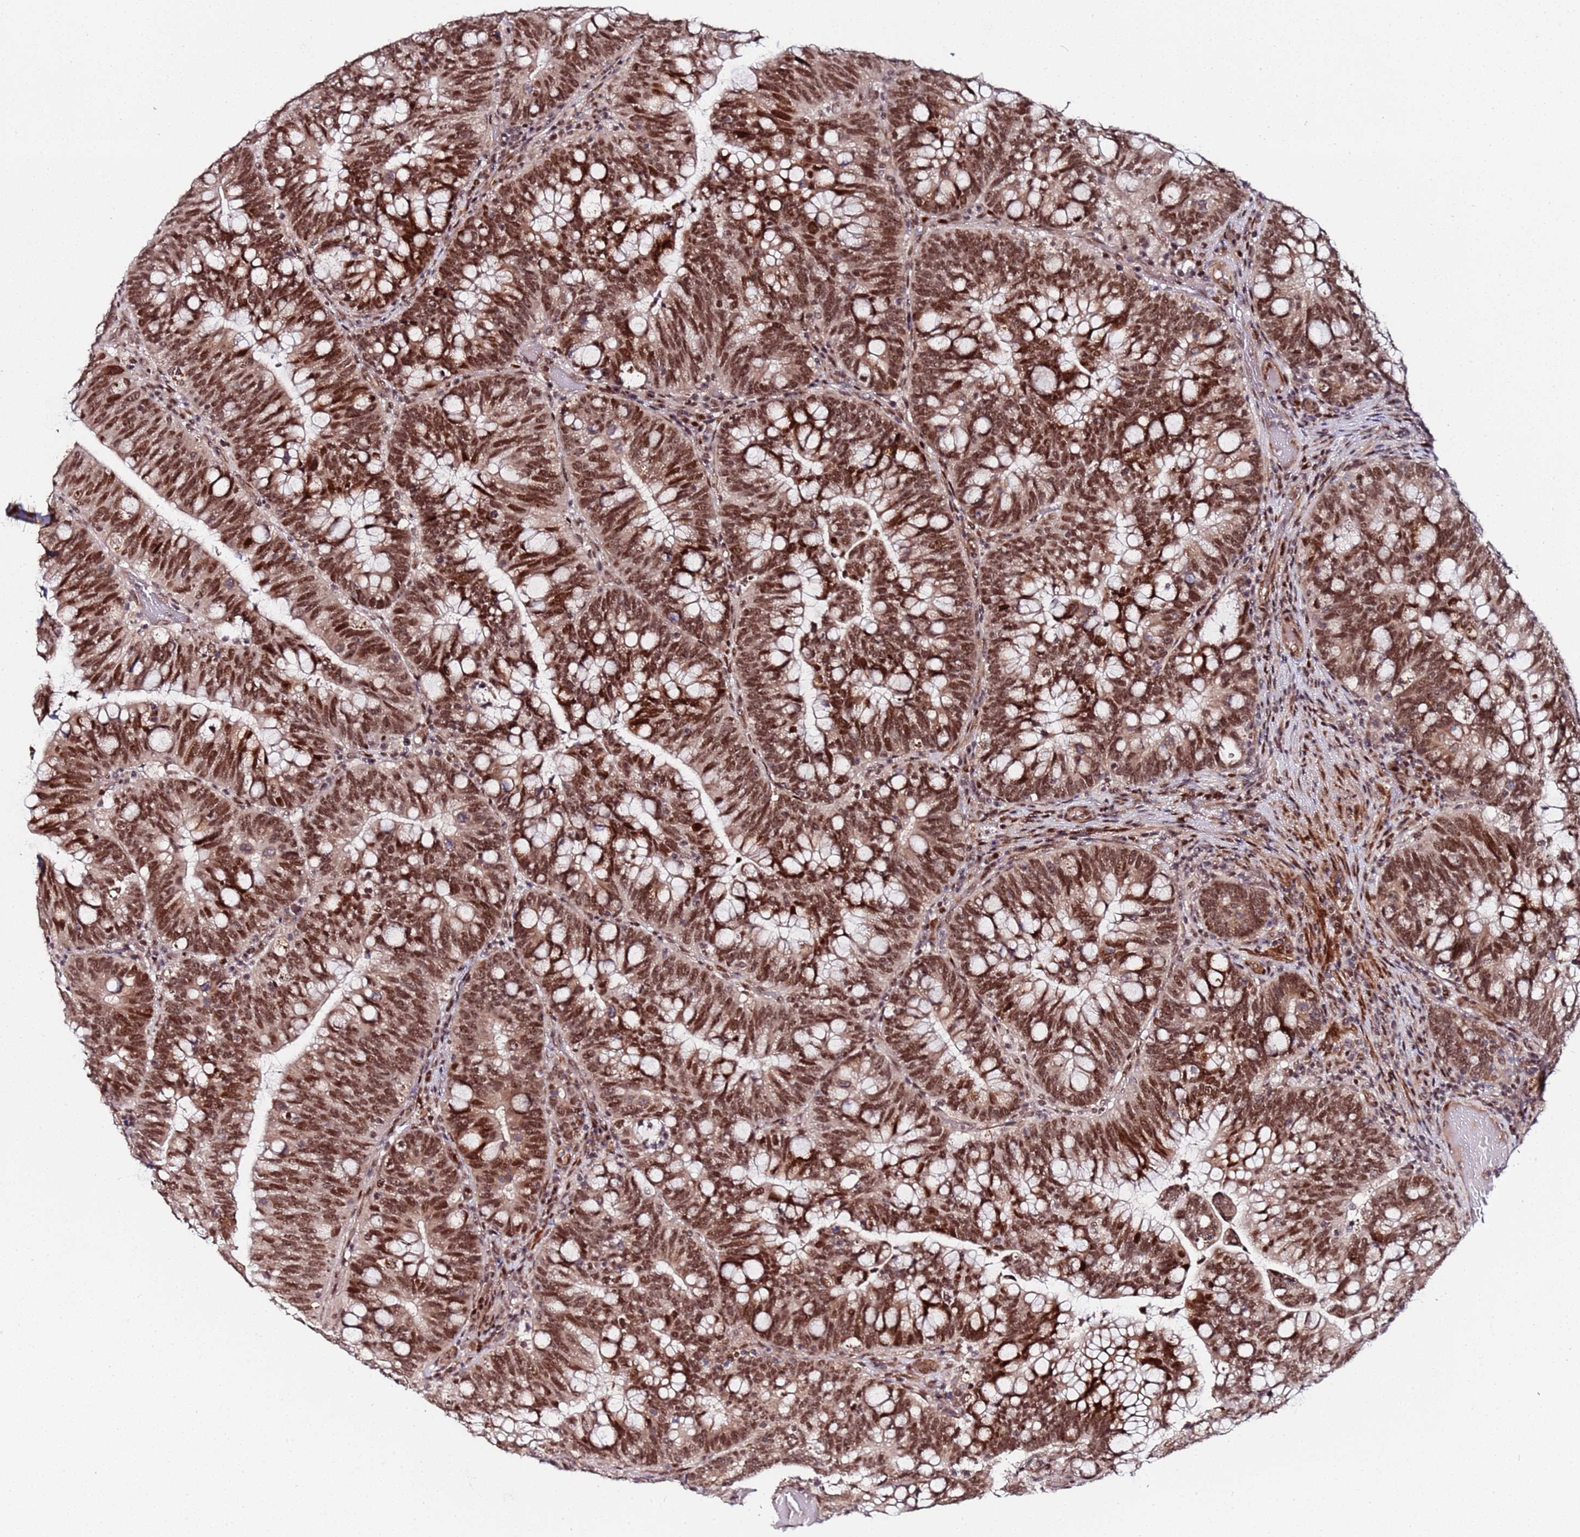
{"staining": {"intensity": "moderate", "quantity": ">75%", "location": "nuclear"}, "tissue": "colorectal cancer", "cell_type": "Tumor cells", "image_type": "cancer", "snomed": [{"axis": "morphology", "description": "Adenocarcinoma, NOS"}, {"axis": "topography", "description": "Colon"}], "caption": "A medium amount of moderate nuclear positivity is identified in approximately >75% of tumor cells in colorectal cancer tissue. The protein is shown in brown color, while the nuclei are stained blue.", "gene": "PPM1H", "patient": {"sex": "female", "age": 66}}